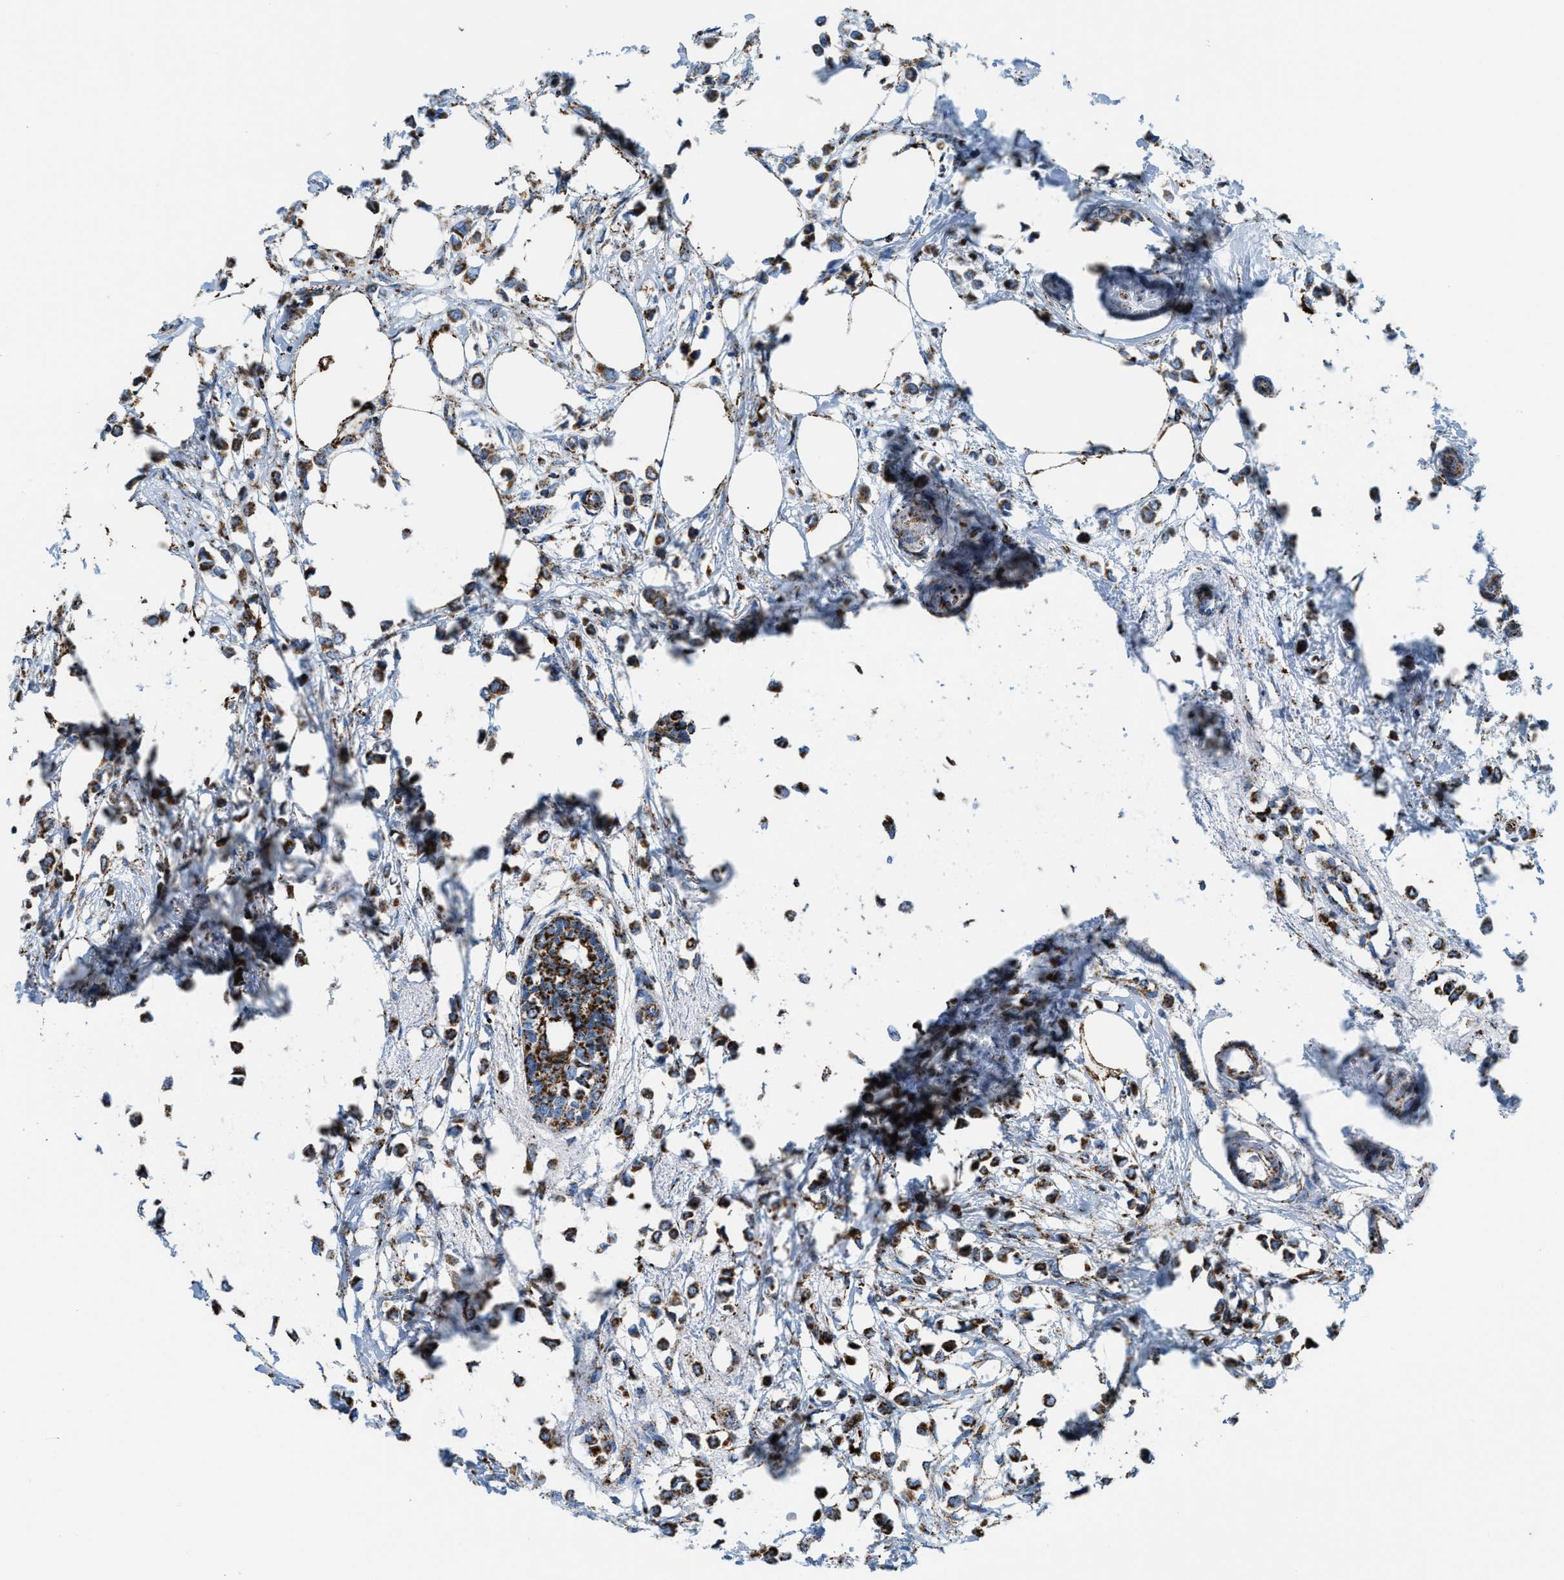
{"staining": {"intensity": "strong", "quantity": ">75%", "location": "cytoplasmic/membranous"}, "tissue": "breast cancer", "cell_type": "Tumor cells", "image_type": "cancer", "snomed": [{"axis": "morphology", "description": "Lobular carcinoma"}, {"axis": "topography", "description": "Breast"}], "caption": "This is a photomicrograph of immunohistochemistry staining of breast cancer, which shows strong expression in the cytoplasmic/membranous of tumor cells.", "gene": "ETFB", "patient": {"sex": "female", "age": 51}}